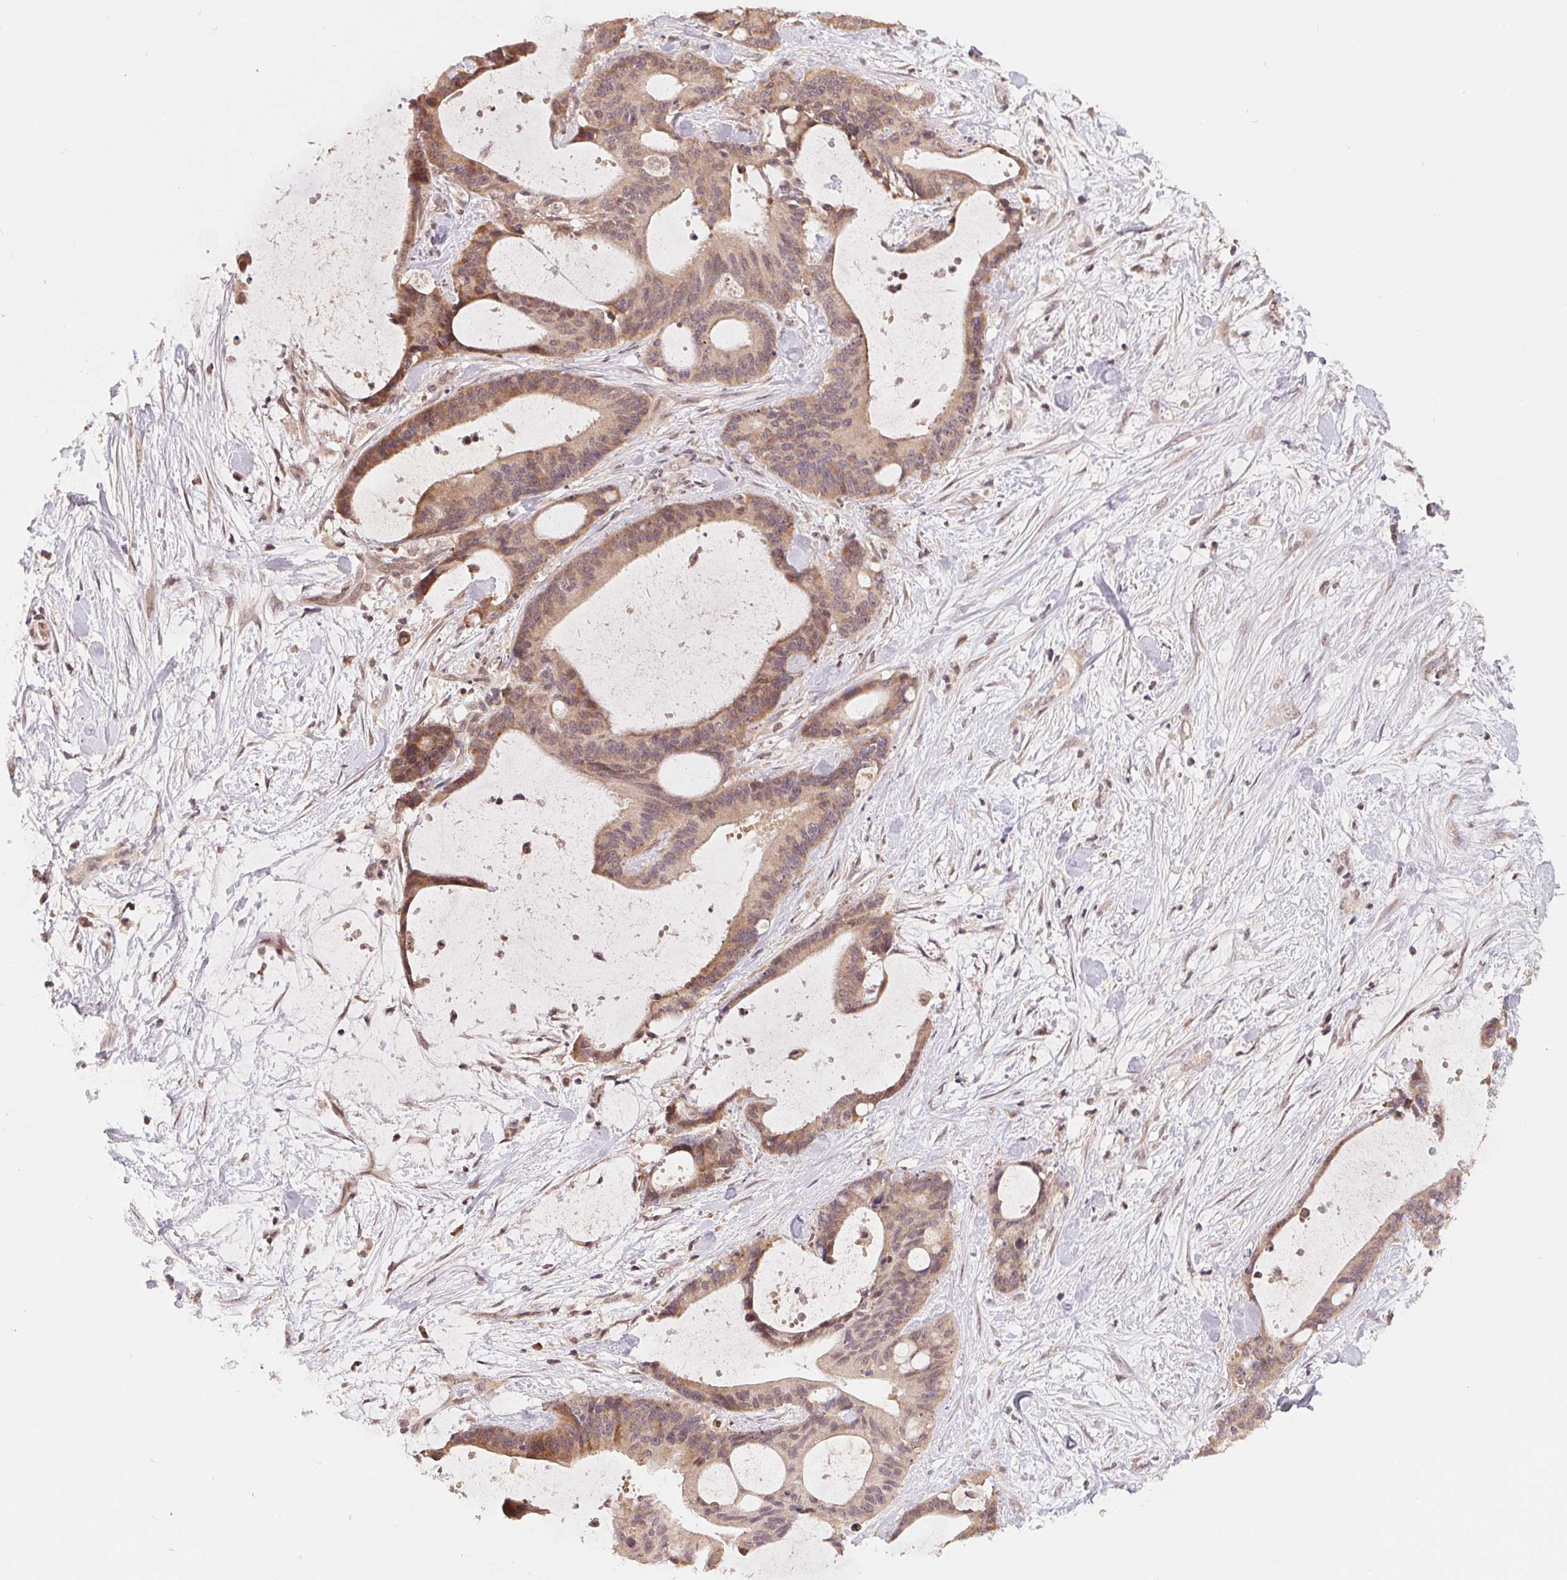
{"staining": {"intensity": "weak", "quantity": ">75%", "location": "cytoplasmic/membranous"}, "tissue": "liver cancer", "cell_type": "Tumor cells", "image_type": "cancer", "snomed": [{"axis": "morphology", "description": "Cholangiocarcinoma"}, {"axis": "topography", "description": "Liver"}], "caption": "Protein analysis of liver cholangiocarcinoma tissue reveals weak cytoplasmic/membranous staining in about >75% of tumor cells.", "gene": "HMGN3", "patient": {"sex": "female", "age": 73}}